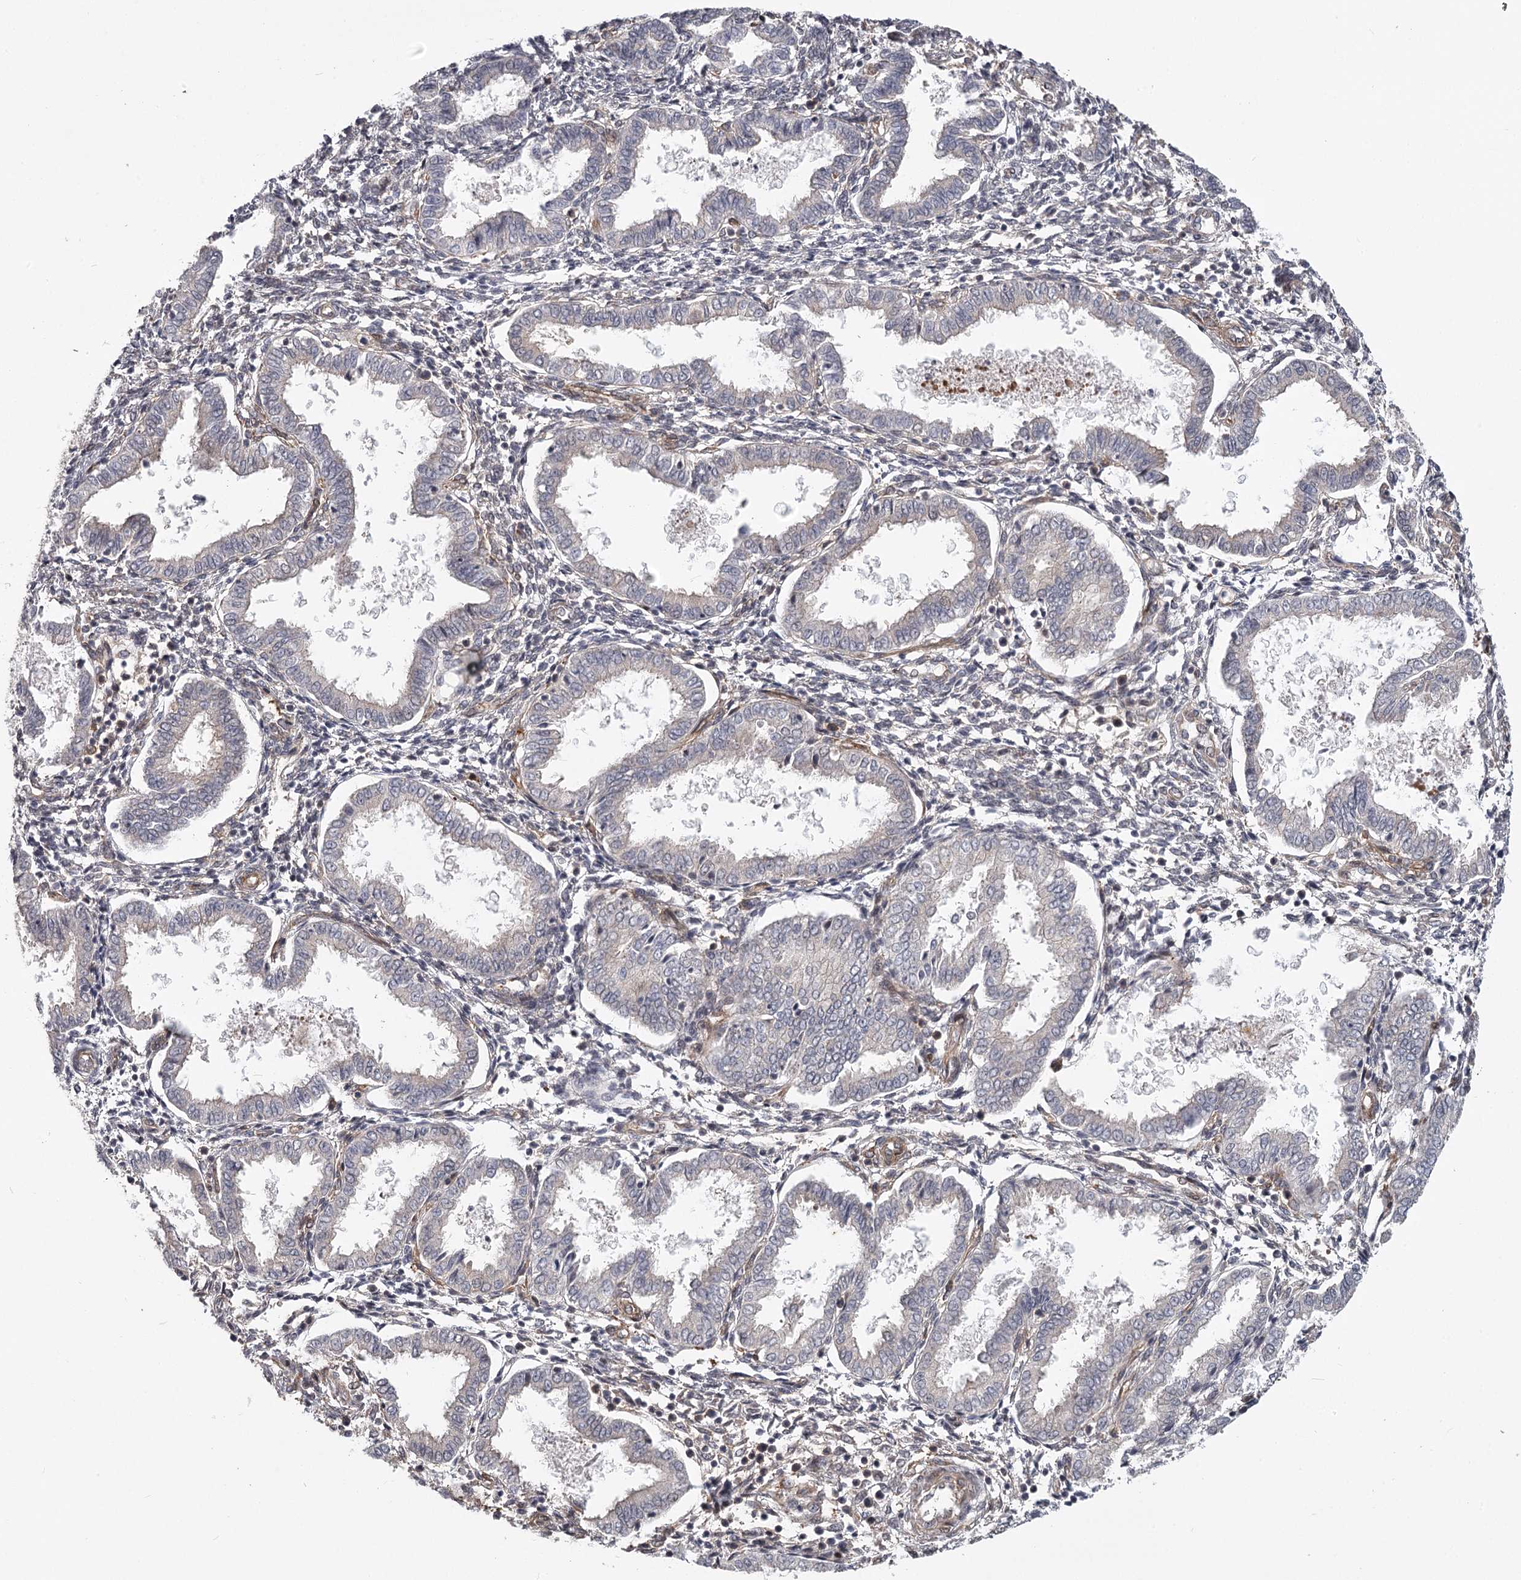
{"staining": {"intensity": "negative", "quantity": "none", "location": "none"}, "tissue": "endometrium", "cell_type": "Cells in endometrial stroma", "image_type": "normal", "snomed": [{"axis": "morphology", "description": "Normal tissue, NOS"}, {"axis": "topography", "description": "Endometrium"}], "caption": "A photomicrograph of endometrium stained for a protein demonstrates no brown staining in cells in endometrial stroma. (DAB immunohistochemistry (IHC), high magnification).", "gene": "CCNG2", "patient": {"sex": "female", "age": 33}}